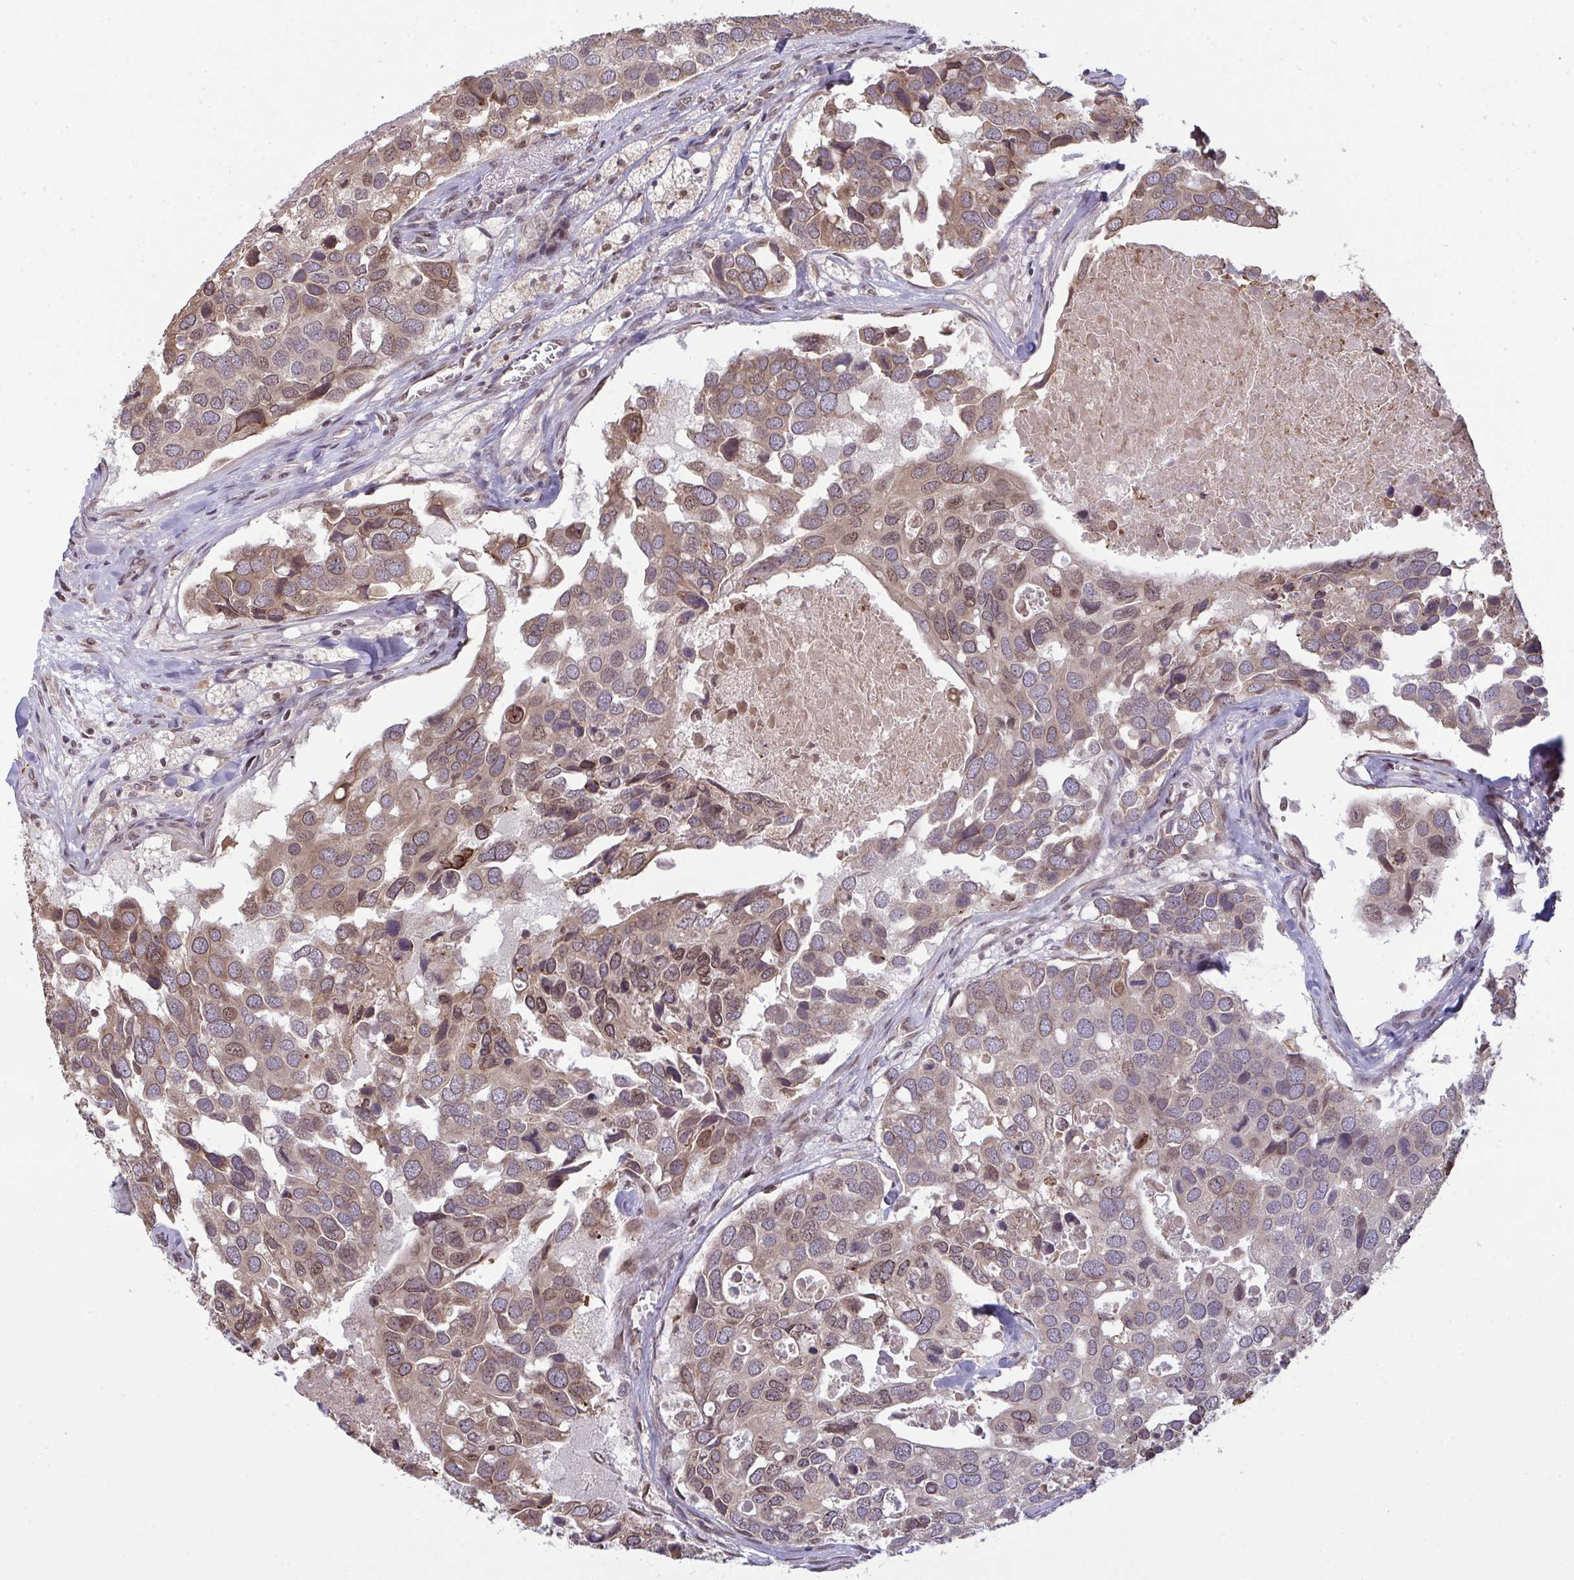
{"staining": {"intensity": "moderate", "quantity": ">75%", "location": "cytoplasmic/membranous,nuclear"}, "tissue": "breast cancer", "cell_type": "Tumor cells", "image_type": "cancer", "snomed": [{"axis": "morphology", "description": "Duct carcinoma"}, {"axis": "topography", "description": "Breast"}], "caption": "Breast cancer was stained to show a protein in brown. There is medium levels of moderate cytoplasmic/membranous and nuclear positivity in about >75% of tumor cells.", "gene": "UXT", "patient": {"sex": "female", "age": 83}}